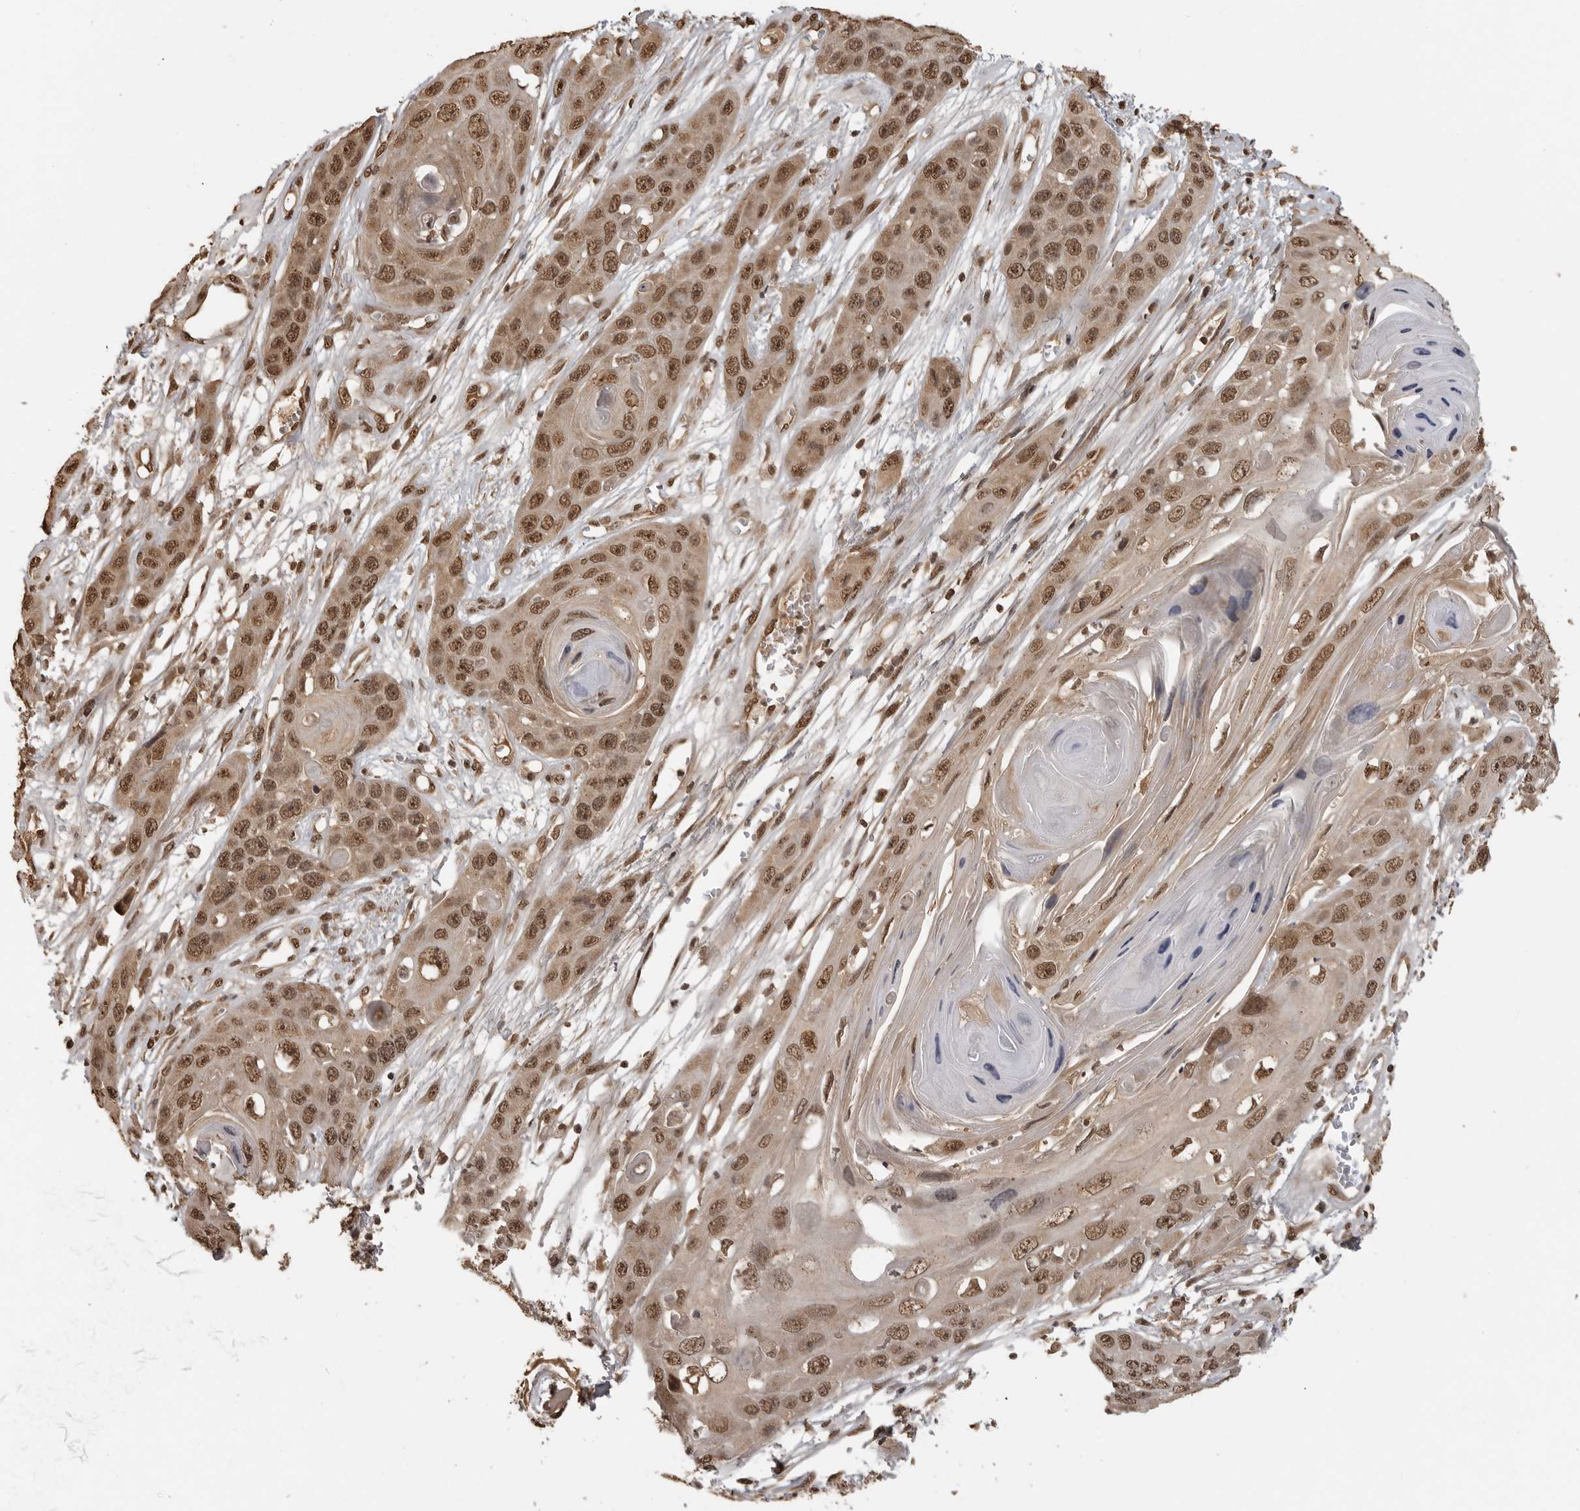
{"staining": {"intensity": "moderate", "quantity": ">75%", "location": "nuclear"}, "tissue": "skin cancer", "cell_type": "Tumor cells", "image_type": "cancer", "snomed": [{"axis": "morphology", "description": "Squamous cell carcinoma, NOS"}, {"axis": "topography", "description": "Skin"}], "caption": "Protein staining of skin cancer tissue reveals moderate nuclear positivity in approximately >75% of tumor cells.", "gene": "CLOCK", "patient": {"sex": "male", "age": 55}}